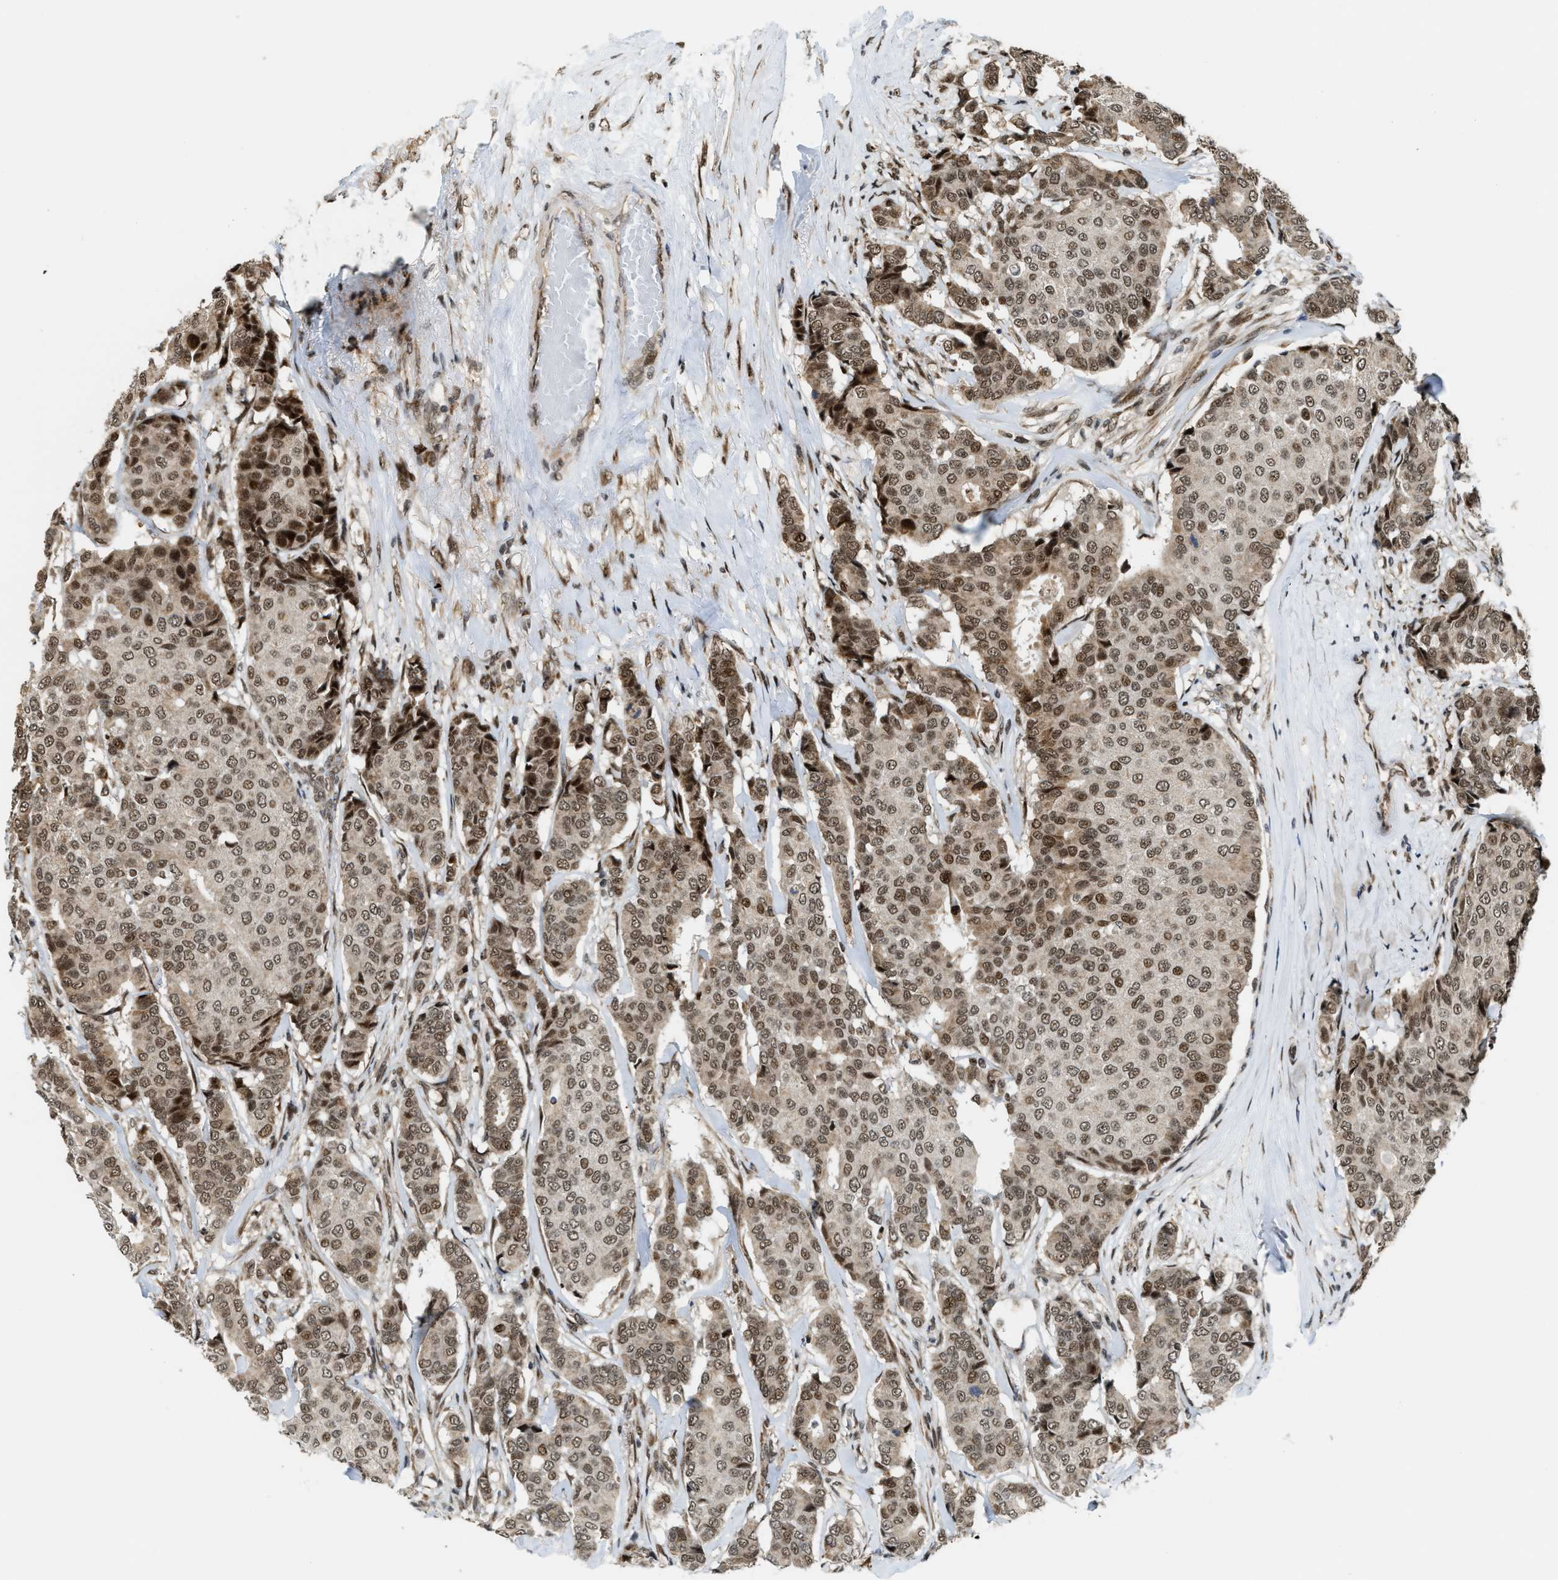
{"staining": {"intensity": "moderate", "quantity": ">75%", "location": "cytoplasmic/membranous,nuclear"}, "tissue": "breast cancer", "cell_type": "Tumor cells", "image_type": "cancer", "snomed": [{"axis": "morphology", "description": "Duct carcinoma"}, {"axis": "topography", "description": "Breast"}], "caption": "This photomicrograph exhibits breast cancer stained with immunohistochemistry to label a protein in brown. The cytoplasmic/membranous and nuclear of tumor cells show moderate positivity for the protein. Nuclei are counter-stained blue.", "gene": "ZNF250", "patient": {"sex": "female", "age": 75}}